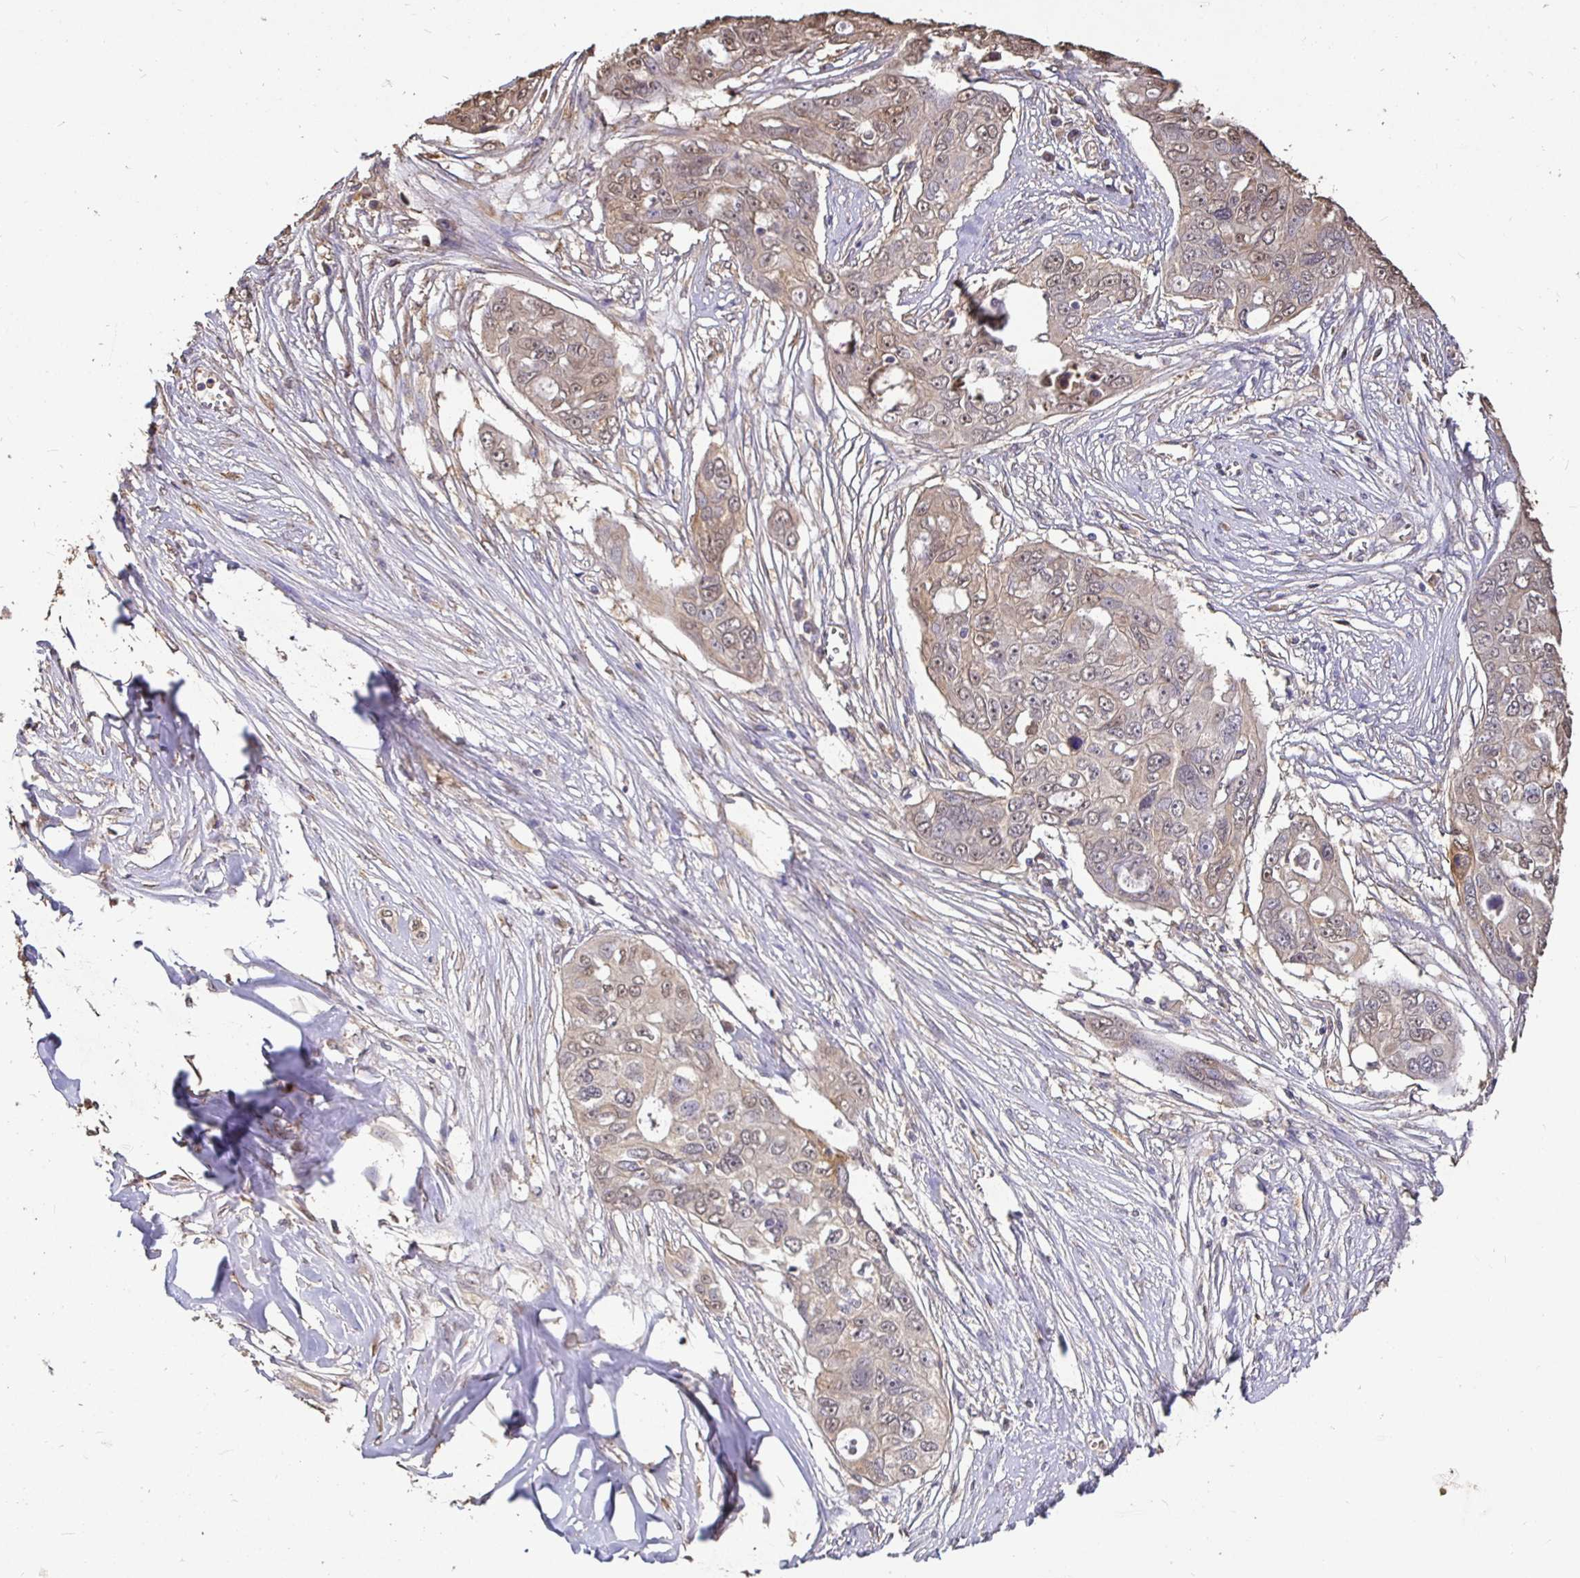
{"staining": {"intensity": "weak", "quantity": "<25%", "location": "cytoplasmic/membranous,nuclear"}, "tissue": "ovarian cancer", "cell_type": "Tumor cells", "image_type": "cancer", "snomed": [{"axis": "morphology", "description": "Carcinoma, endometroid"}, {"axis": "topography", "description": "Ovary"}], "caption": "DAB (3,3'-diaminobenzidine) immunohistochemical staining of human ovarian cancer reveals no significant expression in tumor cells. Brightfield microscopy of IHC stained with DAB (brown) and hematoxylin (blue), captured at high magnification.", "gene": "MAPK8IP3", "patient": {"sex": "female", "age": 70}}